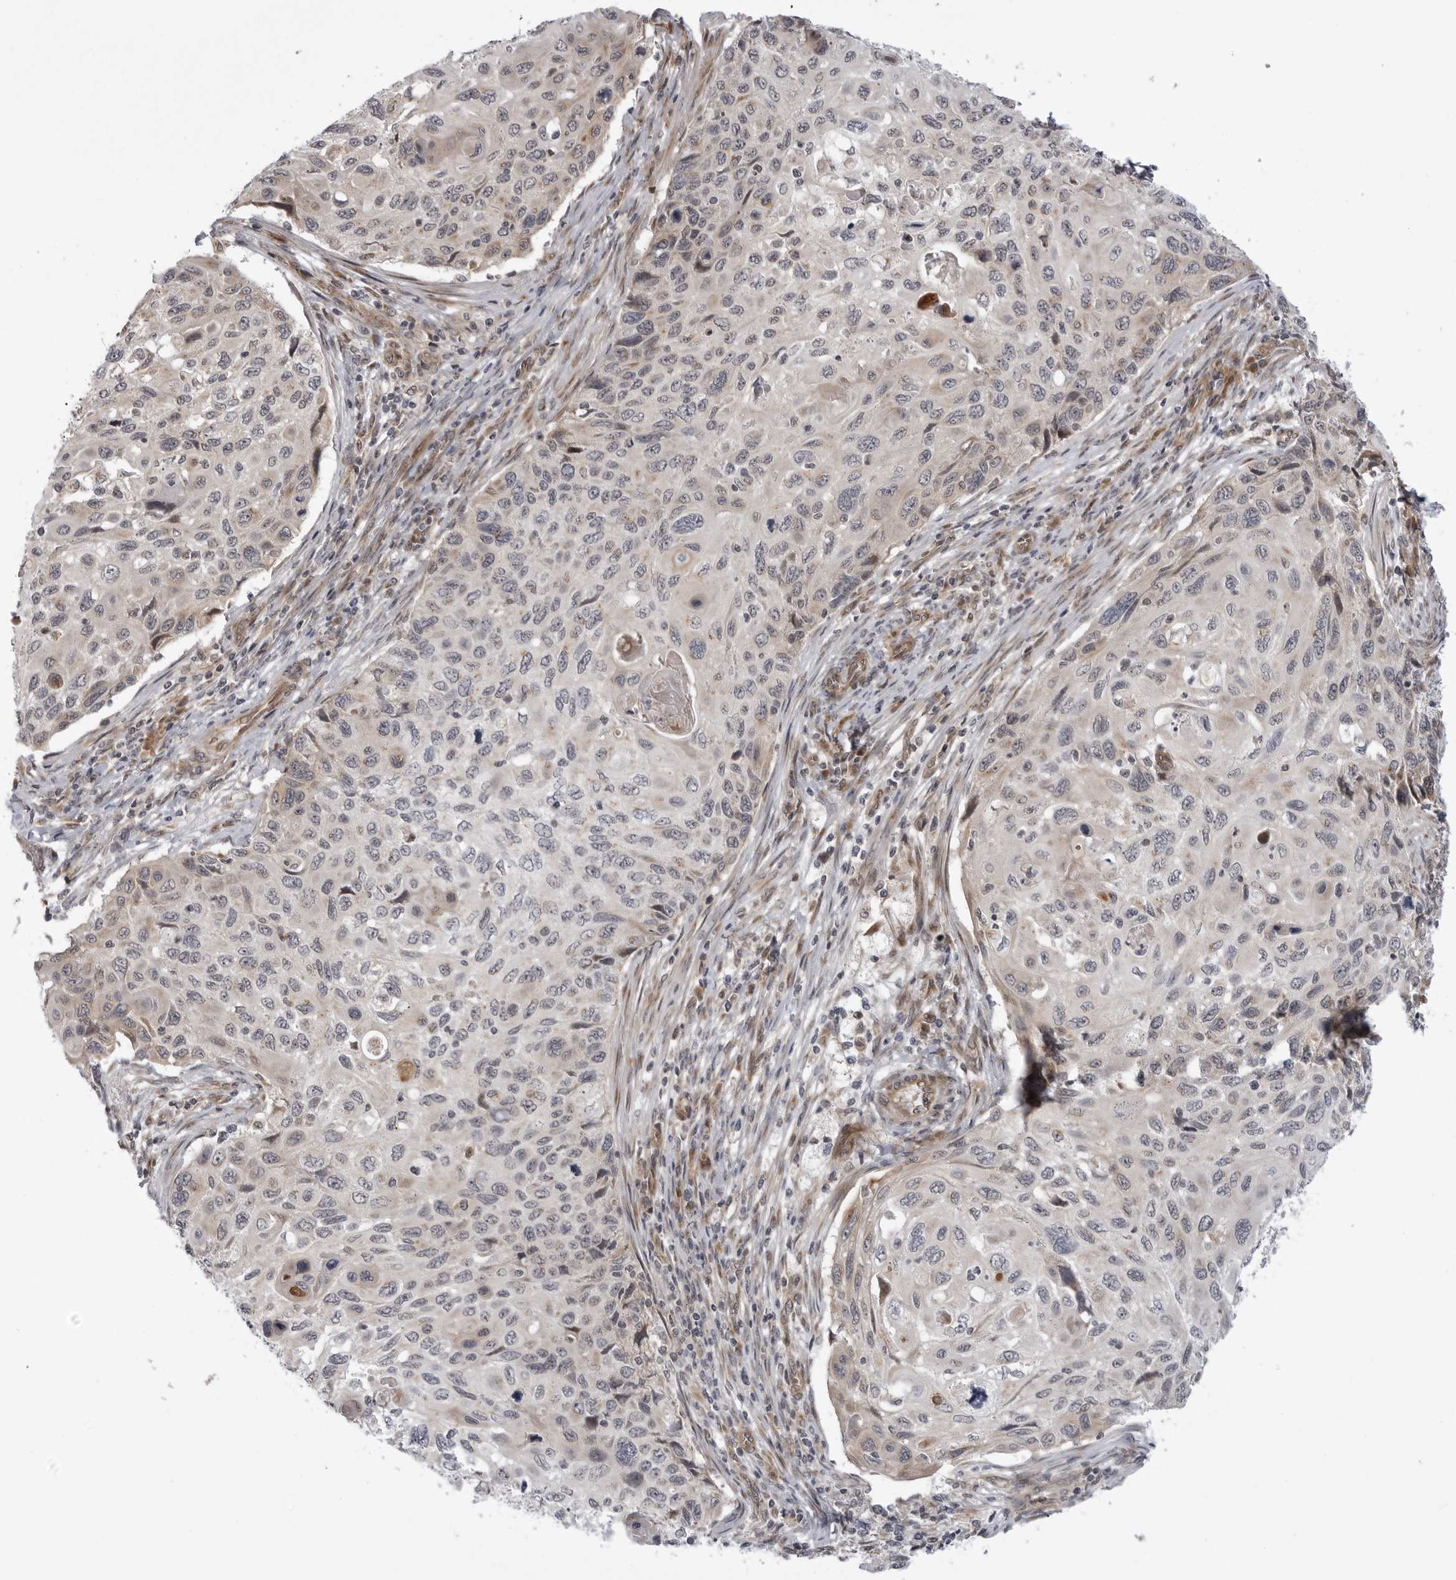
{"staining": {"intensity": "negative", "quantity": "none", "location": "none"}, "tissue": "cervical cancer", "cell_type": "Tumor cells", "image_type": "cancer", "snomed": [{"axis": "morphology", "description": "Squamous cell carcinoma, NOS"}, {"axis": "topography", "description": "Cervix"}], "caption": "Photomicrograph shows no protein positivity in tumor cells of cervical squamous cell carcinoma tissue.", "gene": "LRRC45", "patient": {"sex": "female", "age": 70}}